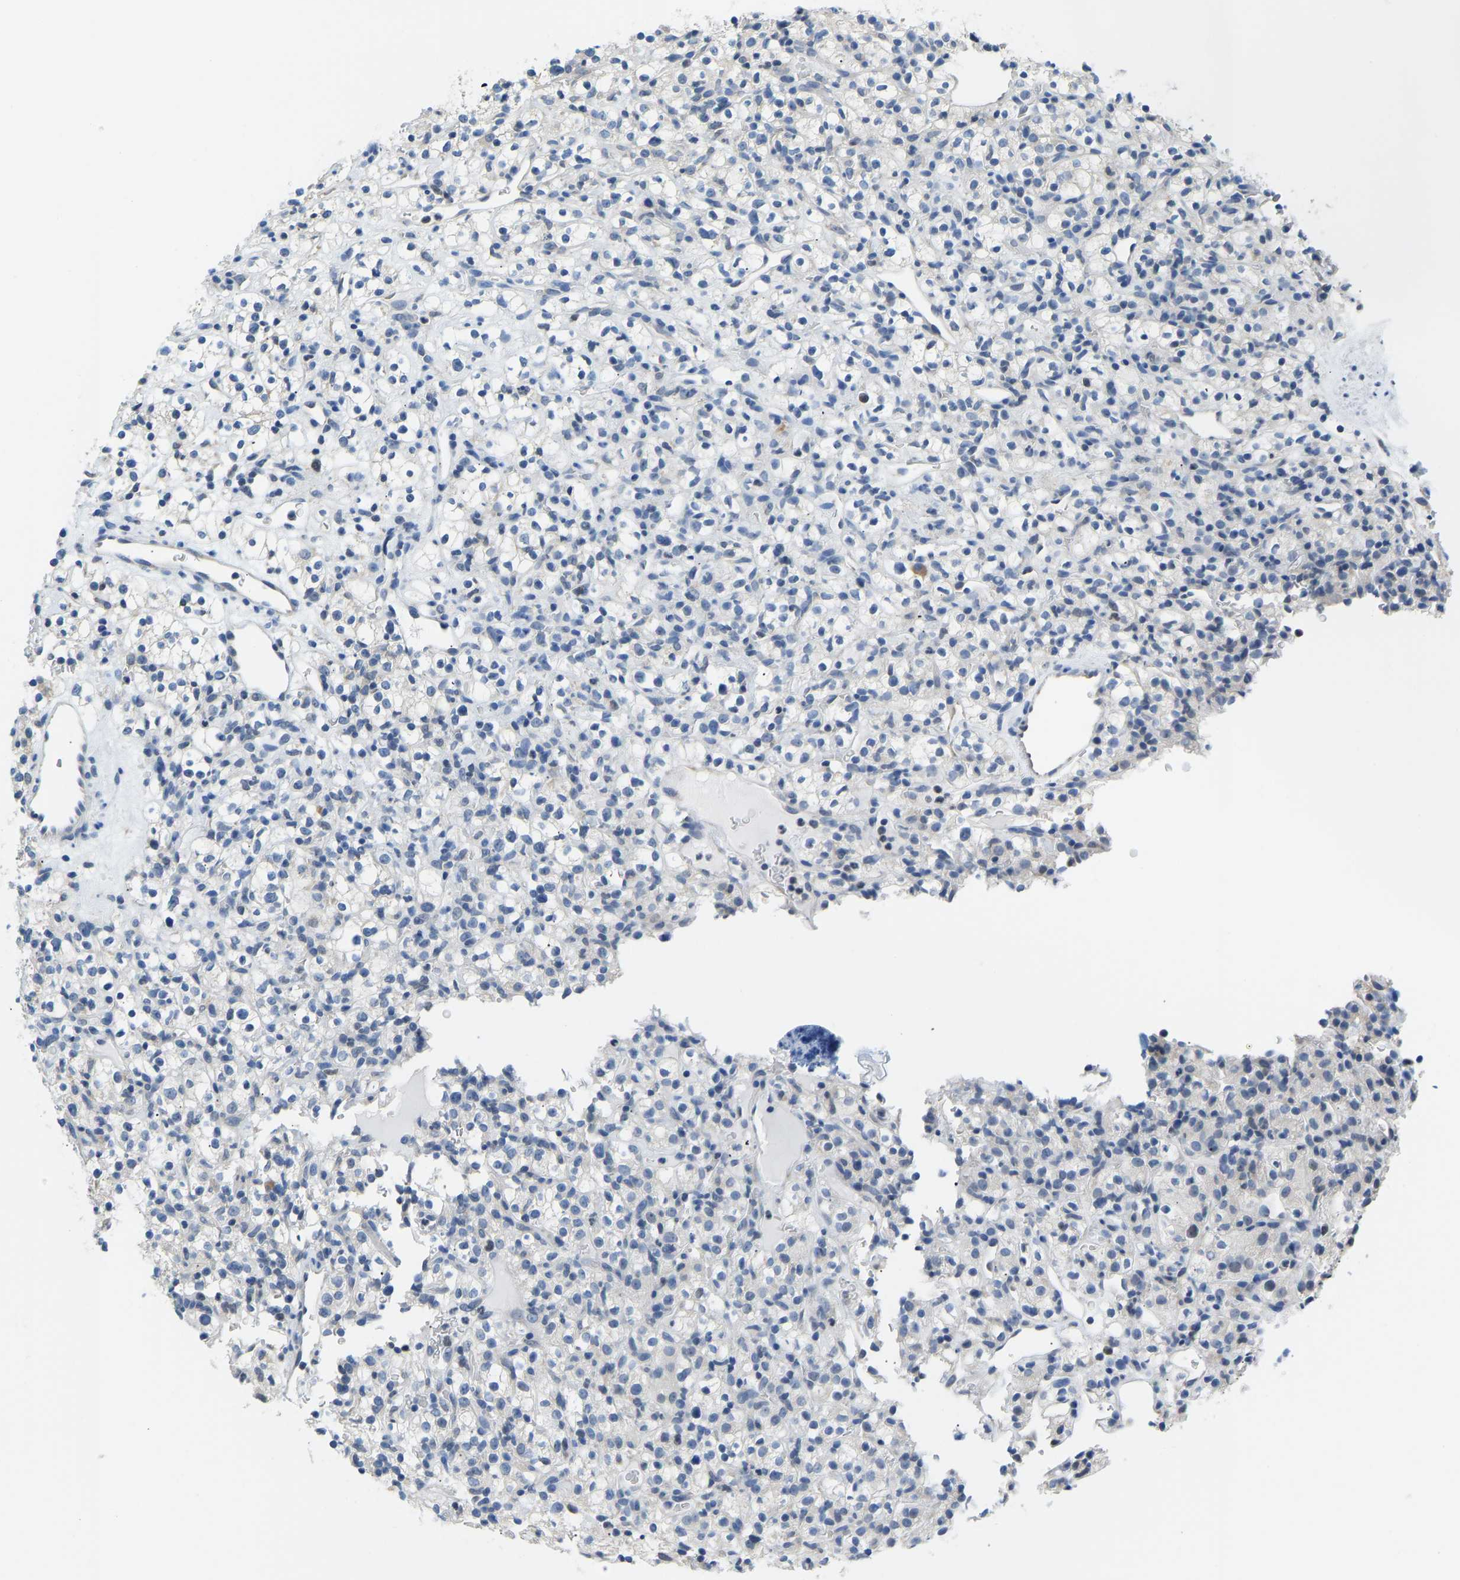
{"staining": {"intensity": "negative", "quantity": "none", "location": "none"}, "tissue": "renal cancer", "cell_type": "Tumor cells", "image_type": "cancer", "snomed": [{"axis": "morphology", "description": "Normal tissue, NOS"}, {"axis": "morphology", "description": "Adenocarcinoma, NOS"}, {"axis": "topography", "description": "Kidney"}], "caption": "High magnification brightfield microscopy of adenocarcinoma (renal) stained with DAB (3,3'-diaminobenzidine) (brown) and counterstained with hematoxylin (blue): tumor cells show no significant staining.", "gene": "VRK1", "patient": {"sex": "female", "age": 72}}